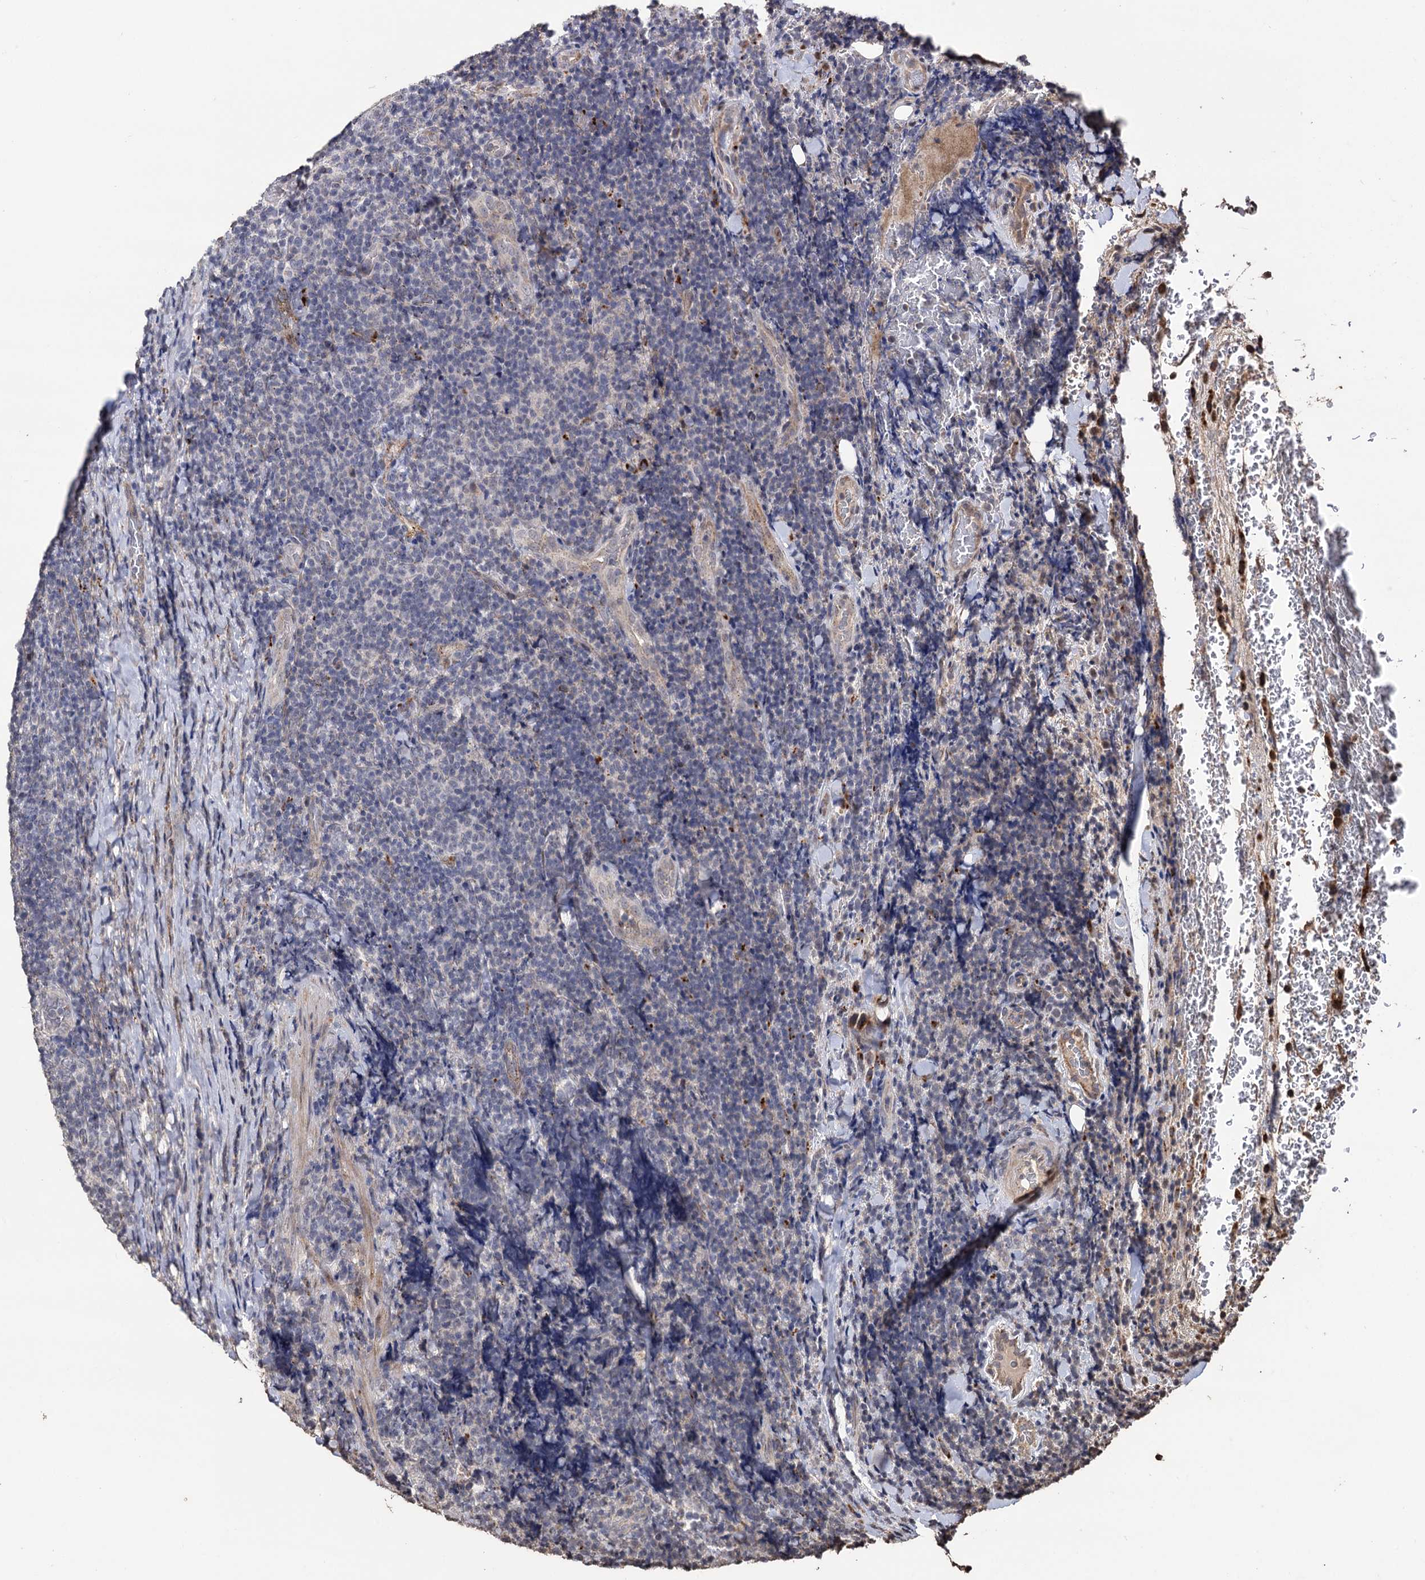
{"staining": {"intensity": "negative", "quantity": "none", "location": "none"}, "tissue": "lymphoma", "cell_type": "Tumor cells", "image_type": "cancer", "snomed": [{"axis": "morphology", "description": "Malignant lymphoma, non-Hodgkin's type, Low grade"}, {"axis": "topography", "description": "Lymph node"}], "caption": "The immunohistochemistry (IHC) micrograph has no significant positivity in tumor cells of malignant lymphoma, non-Hodgkin's type (low-grade) tissue.", "gene": "MICAL2", "patient": {"sex": "male", "age": 66}}